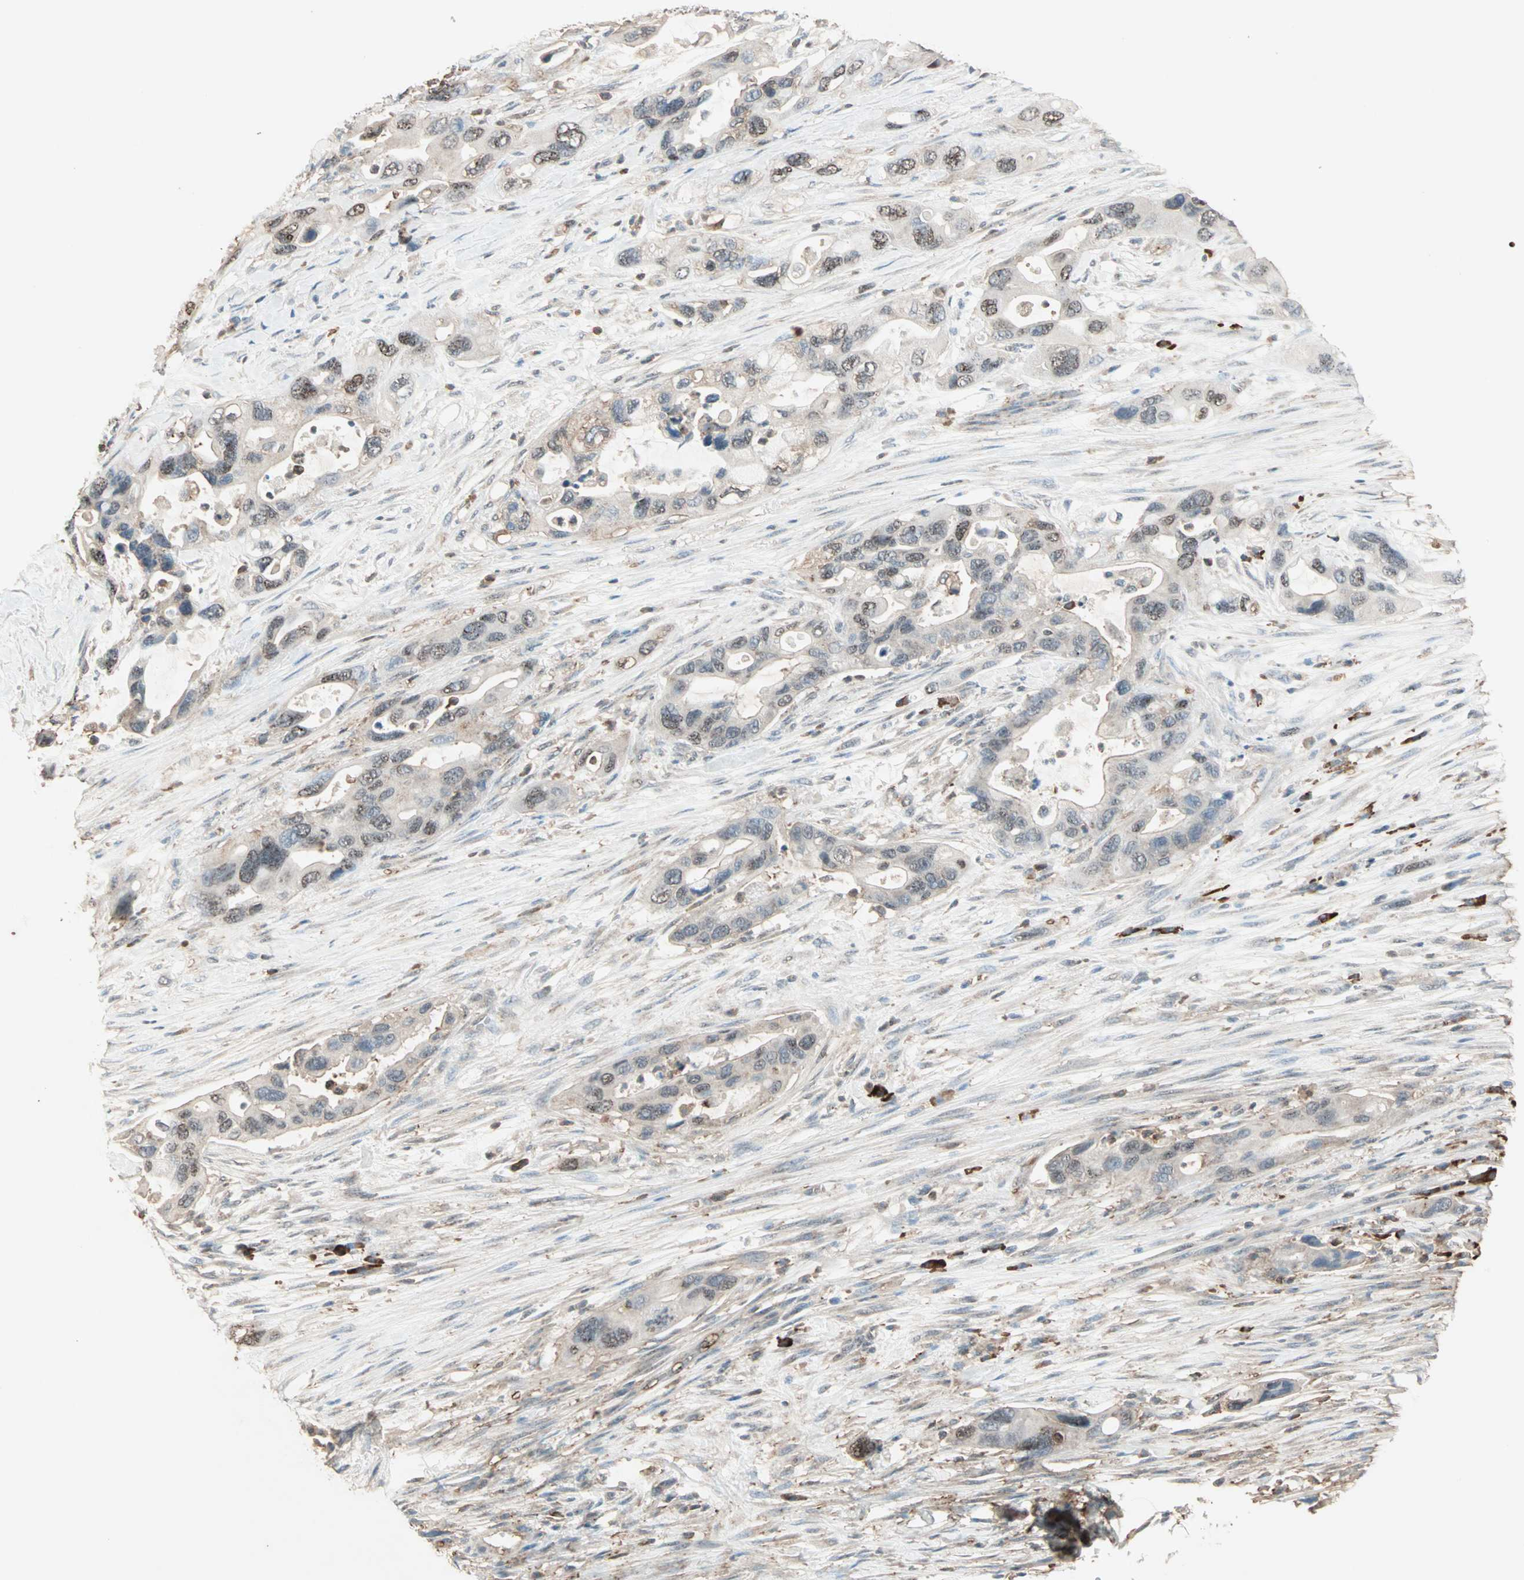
{"staining": {"intensity": "weak", "quantity": "25%-75%", "location": "cytoplasmic/membranous,nuclear"}, "tissue": "pancreatic cancer", "cell_type": "Tumor cells", "image_type": "cancer", "snomed": [{"axis": "morphology", "description": "Adenocarcinoma, NOS"}, {"axis": "topography", "description": "Pancreas"}], "caption": "Immunohistochemical staining of human pancreatic cancer (adenocarcinoma) displays low levels of weak cytoplasmic/membranous and nuclear protein staining in approximately 25%-75% of tumor cells.", "gene": "MMP3", "patient": {"sex": "female", "age": 71}}